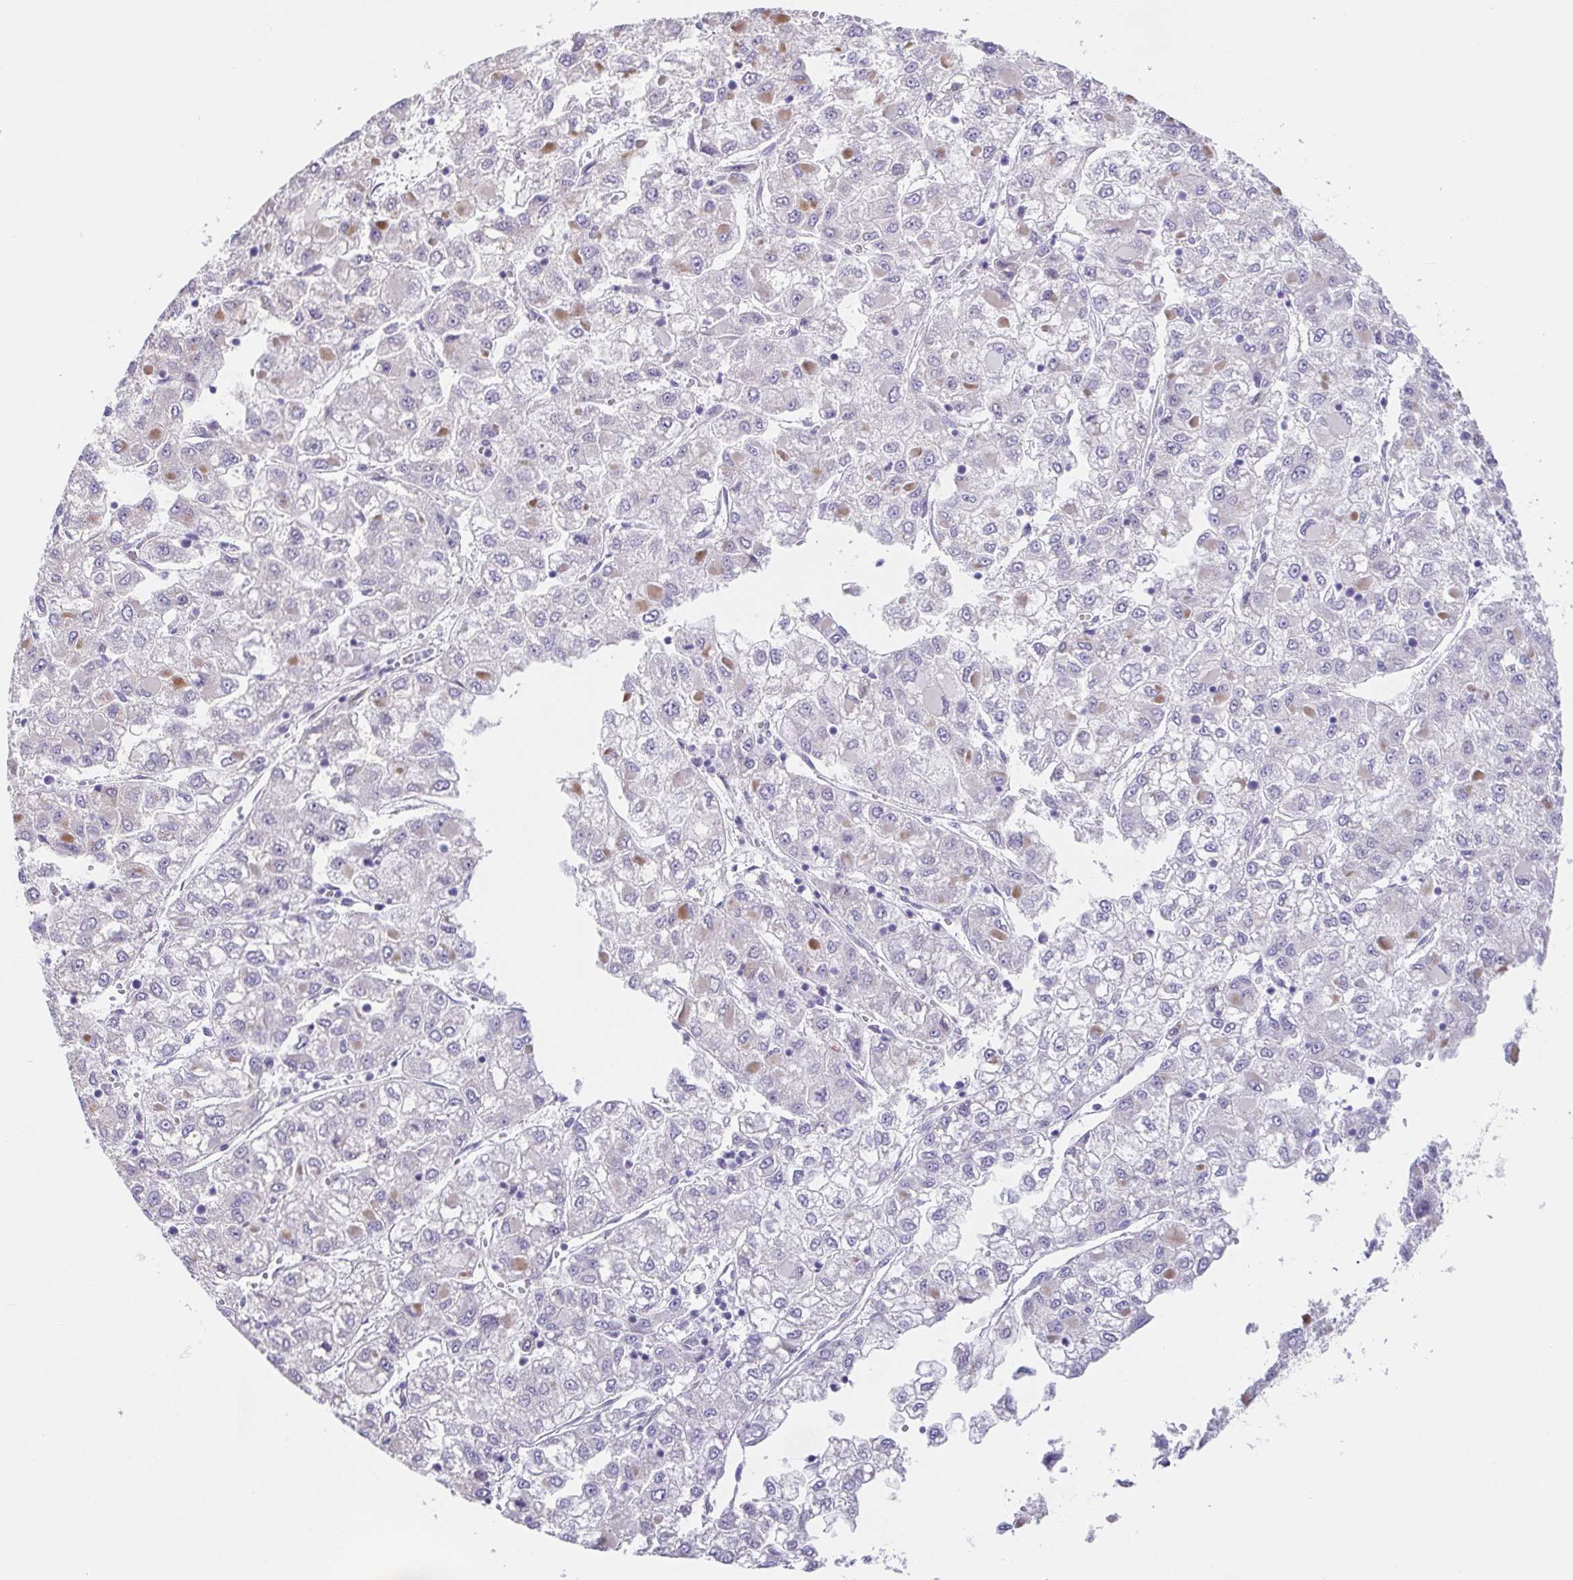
{"staining": {"intensity": "negative", "quantity": "none", "location": "none"}, "tissue": "liver cancer", "cell_type": "Tumor cells", "image_type": "cancer", "snomed": [{"axis": "morphology", "description": "Carcinoma, Hepatocellular, NOS"}, {"axis": "topography", "description": "Liver"}], "caption": "The immunohistochemistry (IHC) micrograph has no significant positivity in tumor cells of liver cancer tissue. (Stains: DAB (3,3'-diaminobenzidine) IHC with hematoxylin counter stain, Microscopy: brightfield microscopy at high magnification).", "gene": "HDGFL1", "patient": {"sex": "male", "age": 40}}